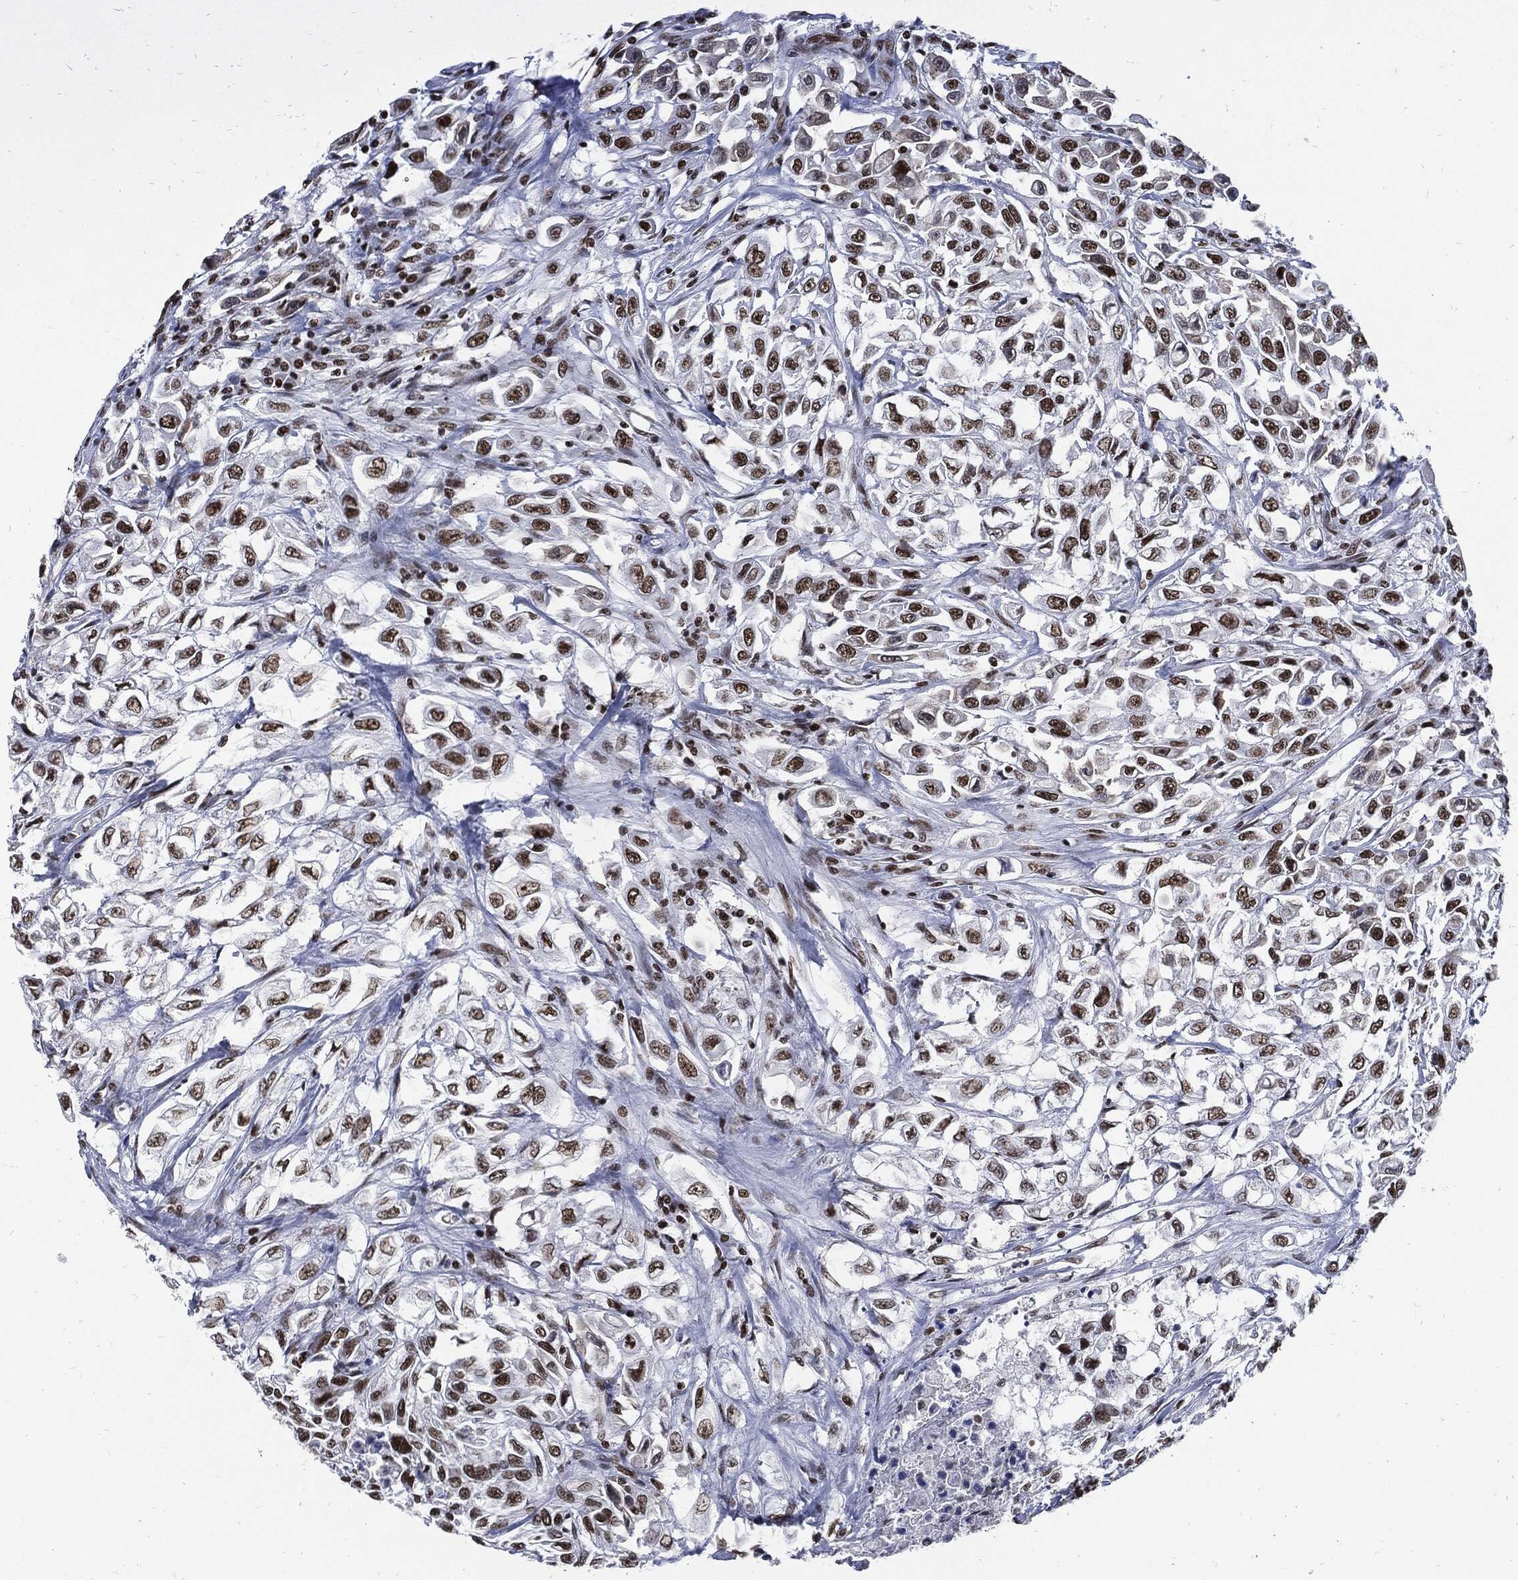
{"staining": {"intensity": "strong", "quantity": ">75%", "location": "nuclear"}, "tissue": "urothelial cancer", "cell_type": "Tumor cells", "image_type": "cancer", "snomed": [{"axis": "morphology", "description": "Urothelial carcinoma, High grade"}, {"axis": "topography", "description": "Urinary bladder"}], "caption": "Immunohistochemical staining of urothelial cancer exhibits high levels of strong nuclear protein staining in approximately >75% of tumor cells. The staining was performed using DAB (3,3'-diaminobenzidine), with brown indicating positive protein expression. Nuclei are stained blue with hematoxylin.", "gene": "TERF2", "patient": {"sex": "female", "age": 56}}